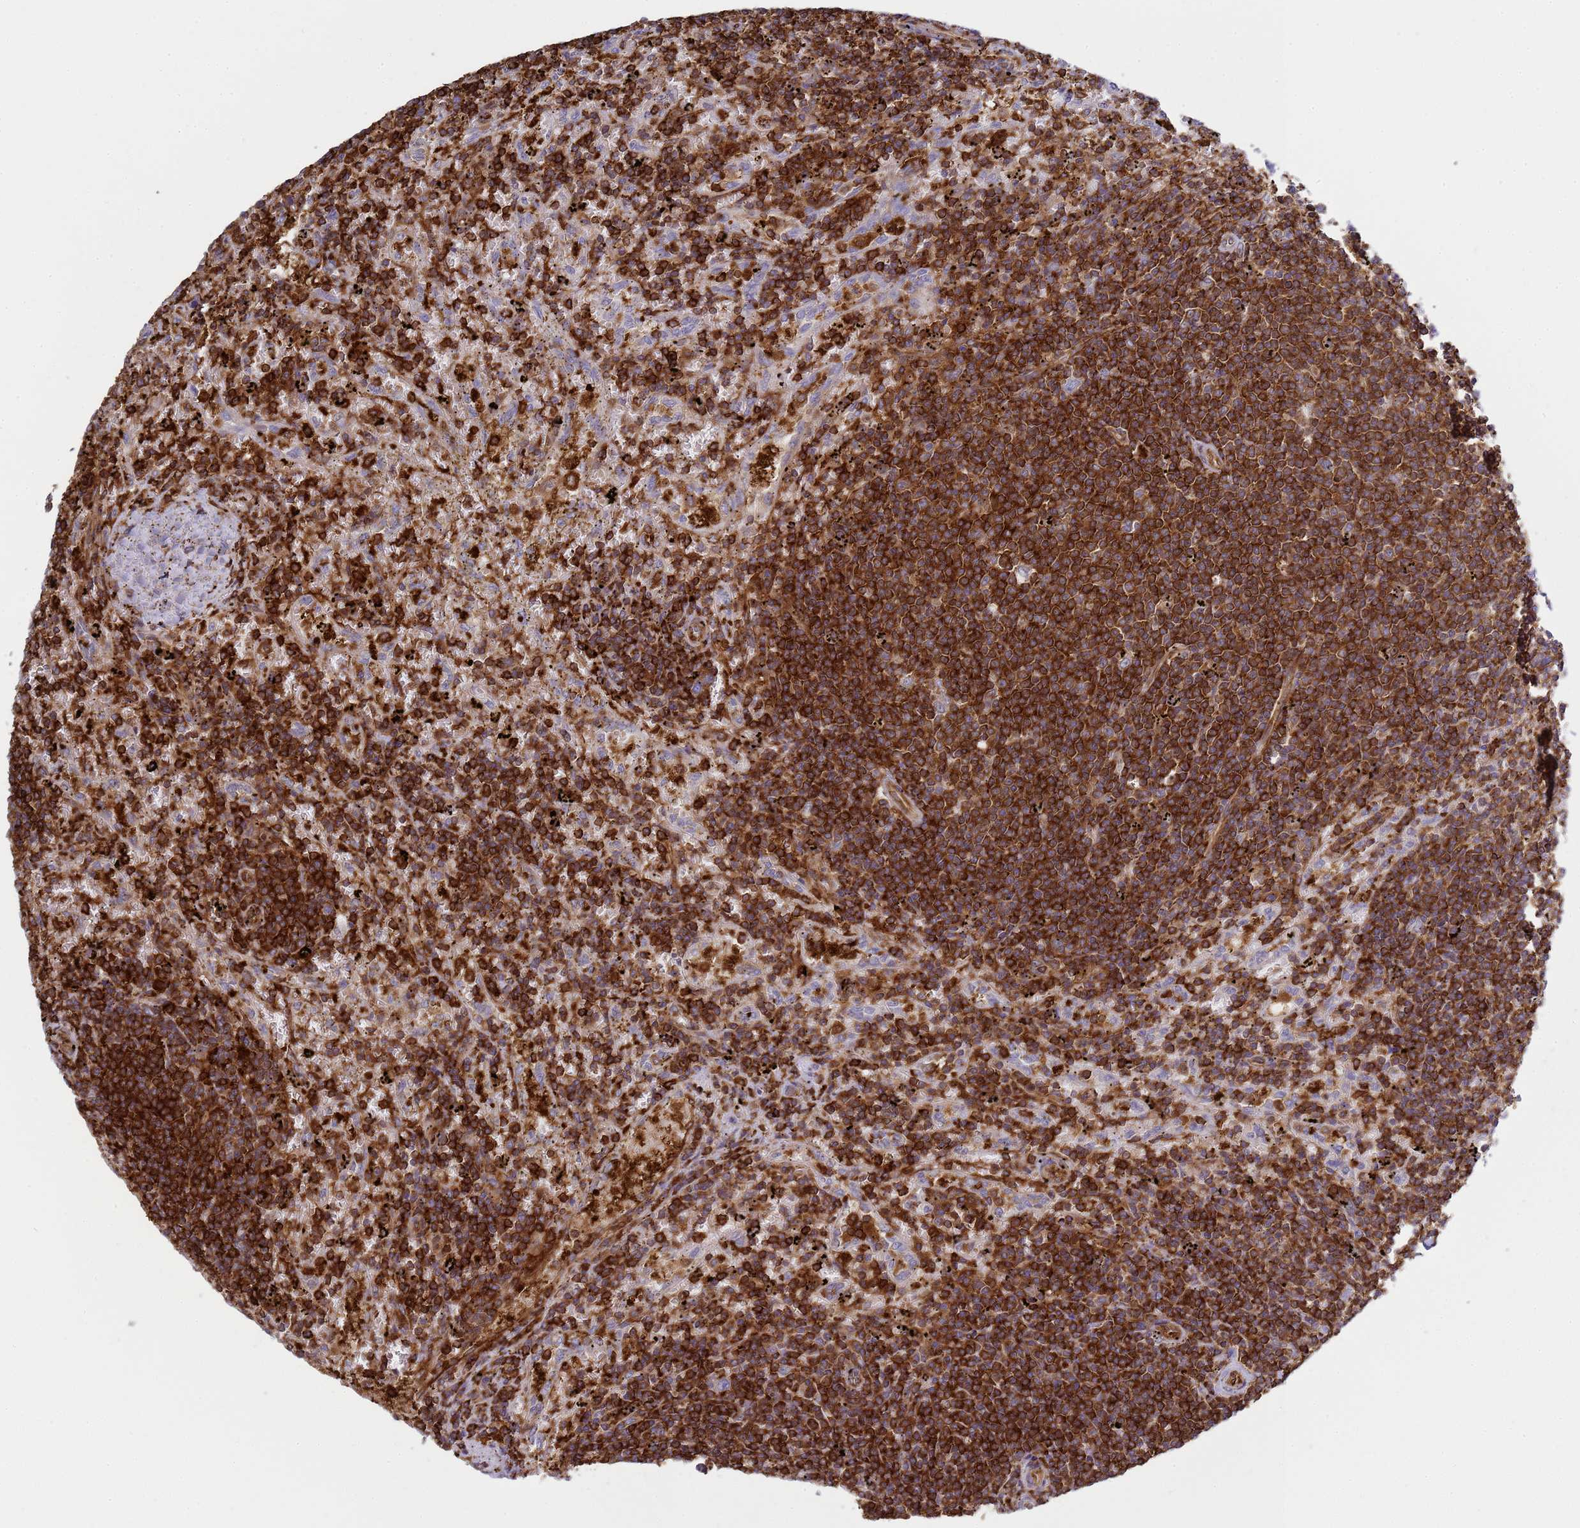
{"staining": {"intensity": "strong", "quantity": ">75%", "location": "cytoplasmic/membranous"}, "tissue": "lymphoma", "cell_type": "Tumor cells", "image_type": "cancer", "snomed": [{"axis": "morphology", "description": "Malignant lymphoma, non-Hodgkin's type, Low grade"}, {"axis": "topography", "description": "Spleen"}], "caption": "Immunohistochemical staining of human lymphoma displays high levels of strong cytoplasmic/membranous expression in approximately >75% of tumor cells. The staining was performed using DAB (3,3'-diaminobenzidine) to visualize the protein expression in brown, while the nuclei were stained in blue with hematoxylin (Magnification: 20x).", "gene": "ZBTB8OS", "patient": {"sex": "male", "age": 76}}